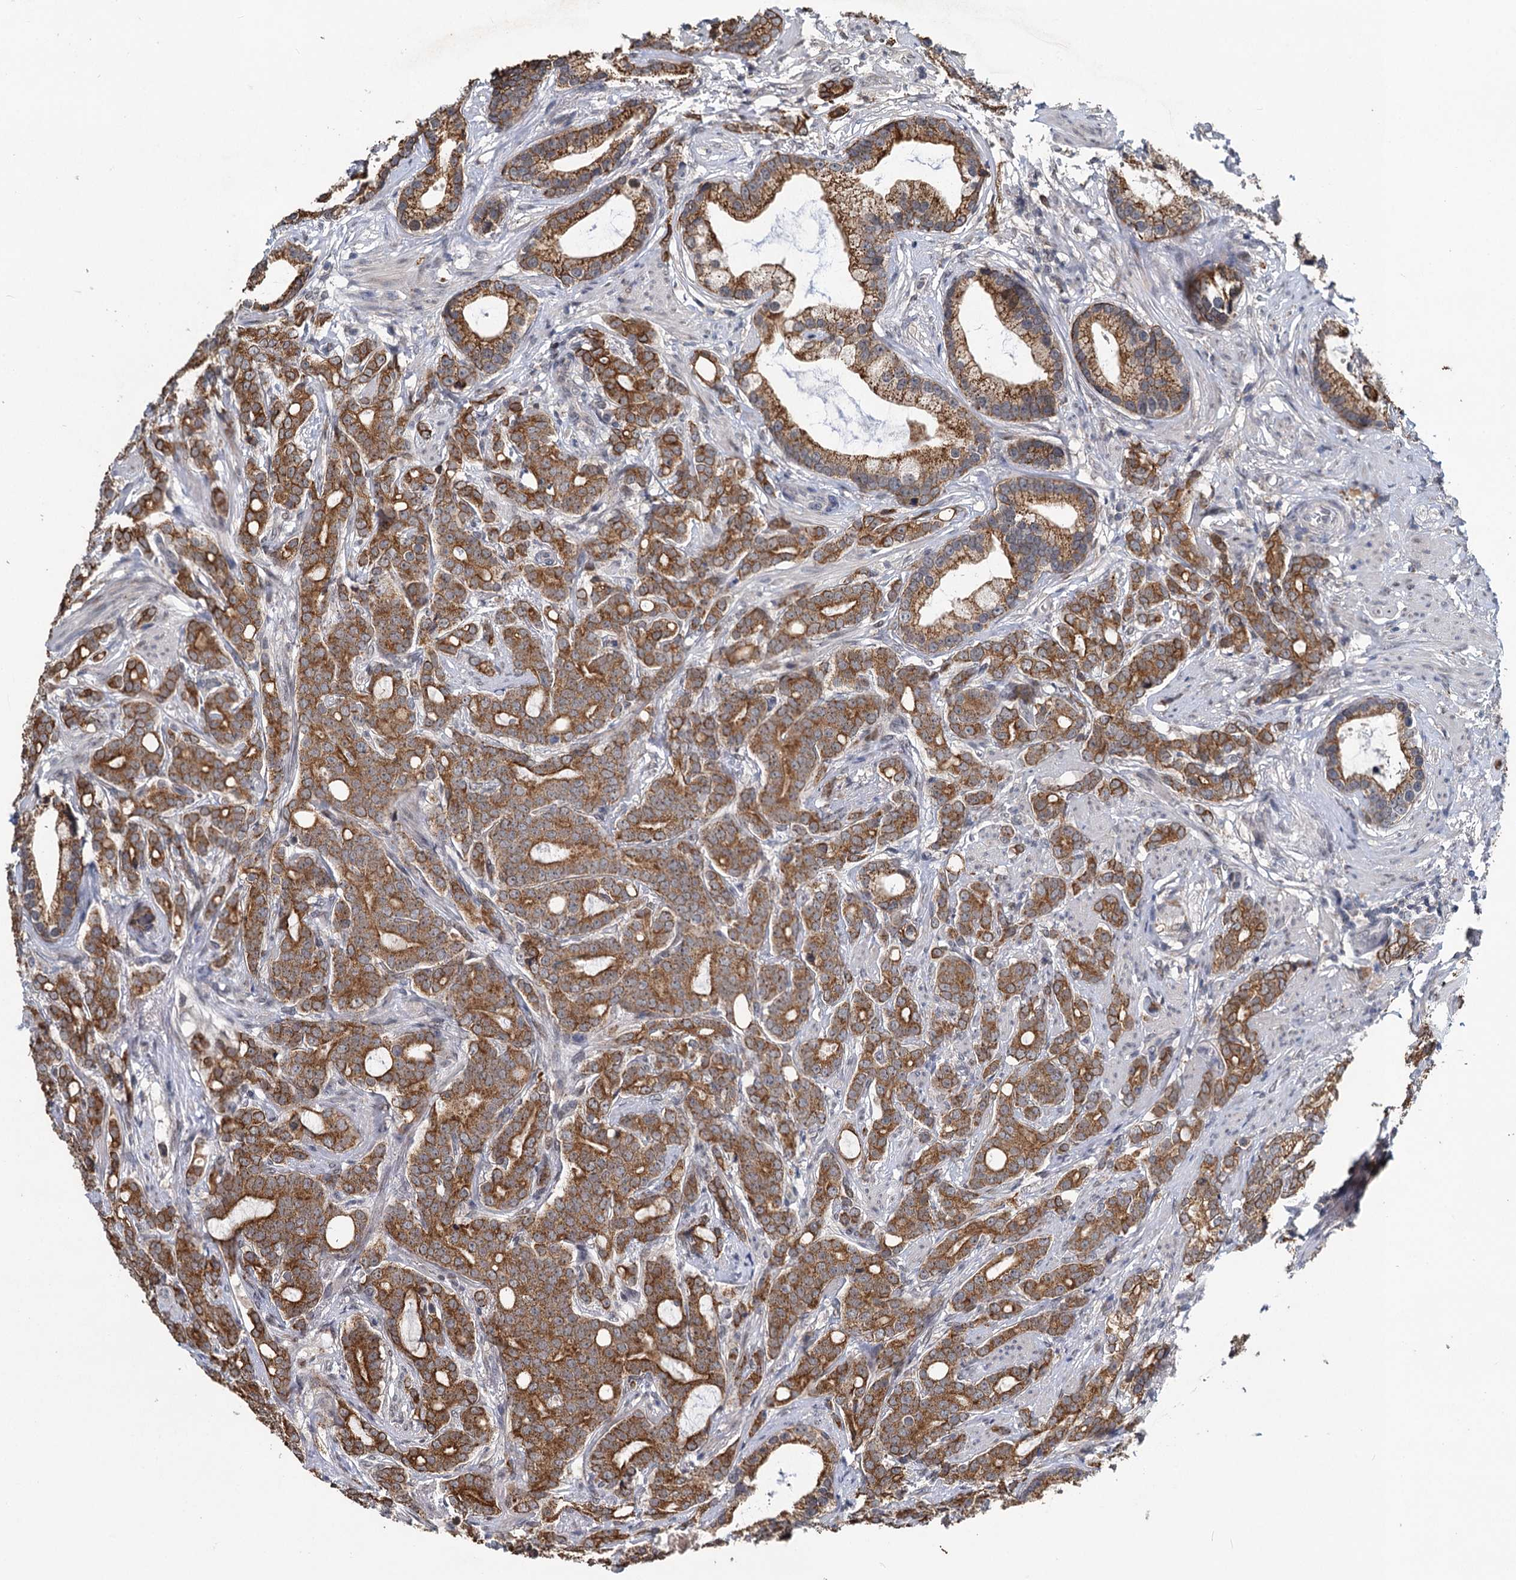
{"staining": {"intensity": "moderate", "quantity": ">75%", "location": "cytoplasmic/membranous"}, "tissue": "prostate cancer", "cell_type": "Tumor cells", "image_type": "cancer", "snomed": [{"axis": "morphology", "description": "Adenocarcinoma, Low grade"}, {"axis": "topography", "description": "Prostate"}], "caption": "The photomicrograph demonstrates a brown stain indicating the presence of a protein in the cytoplasmic/membranous of tumor cells in prostate cancer.", "gene": "RITA1", "patient": {"sex": "male", "age": 71}}